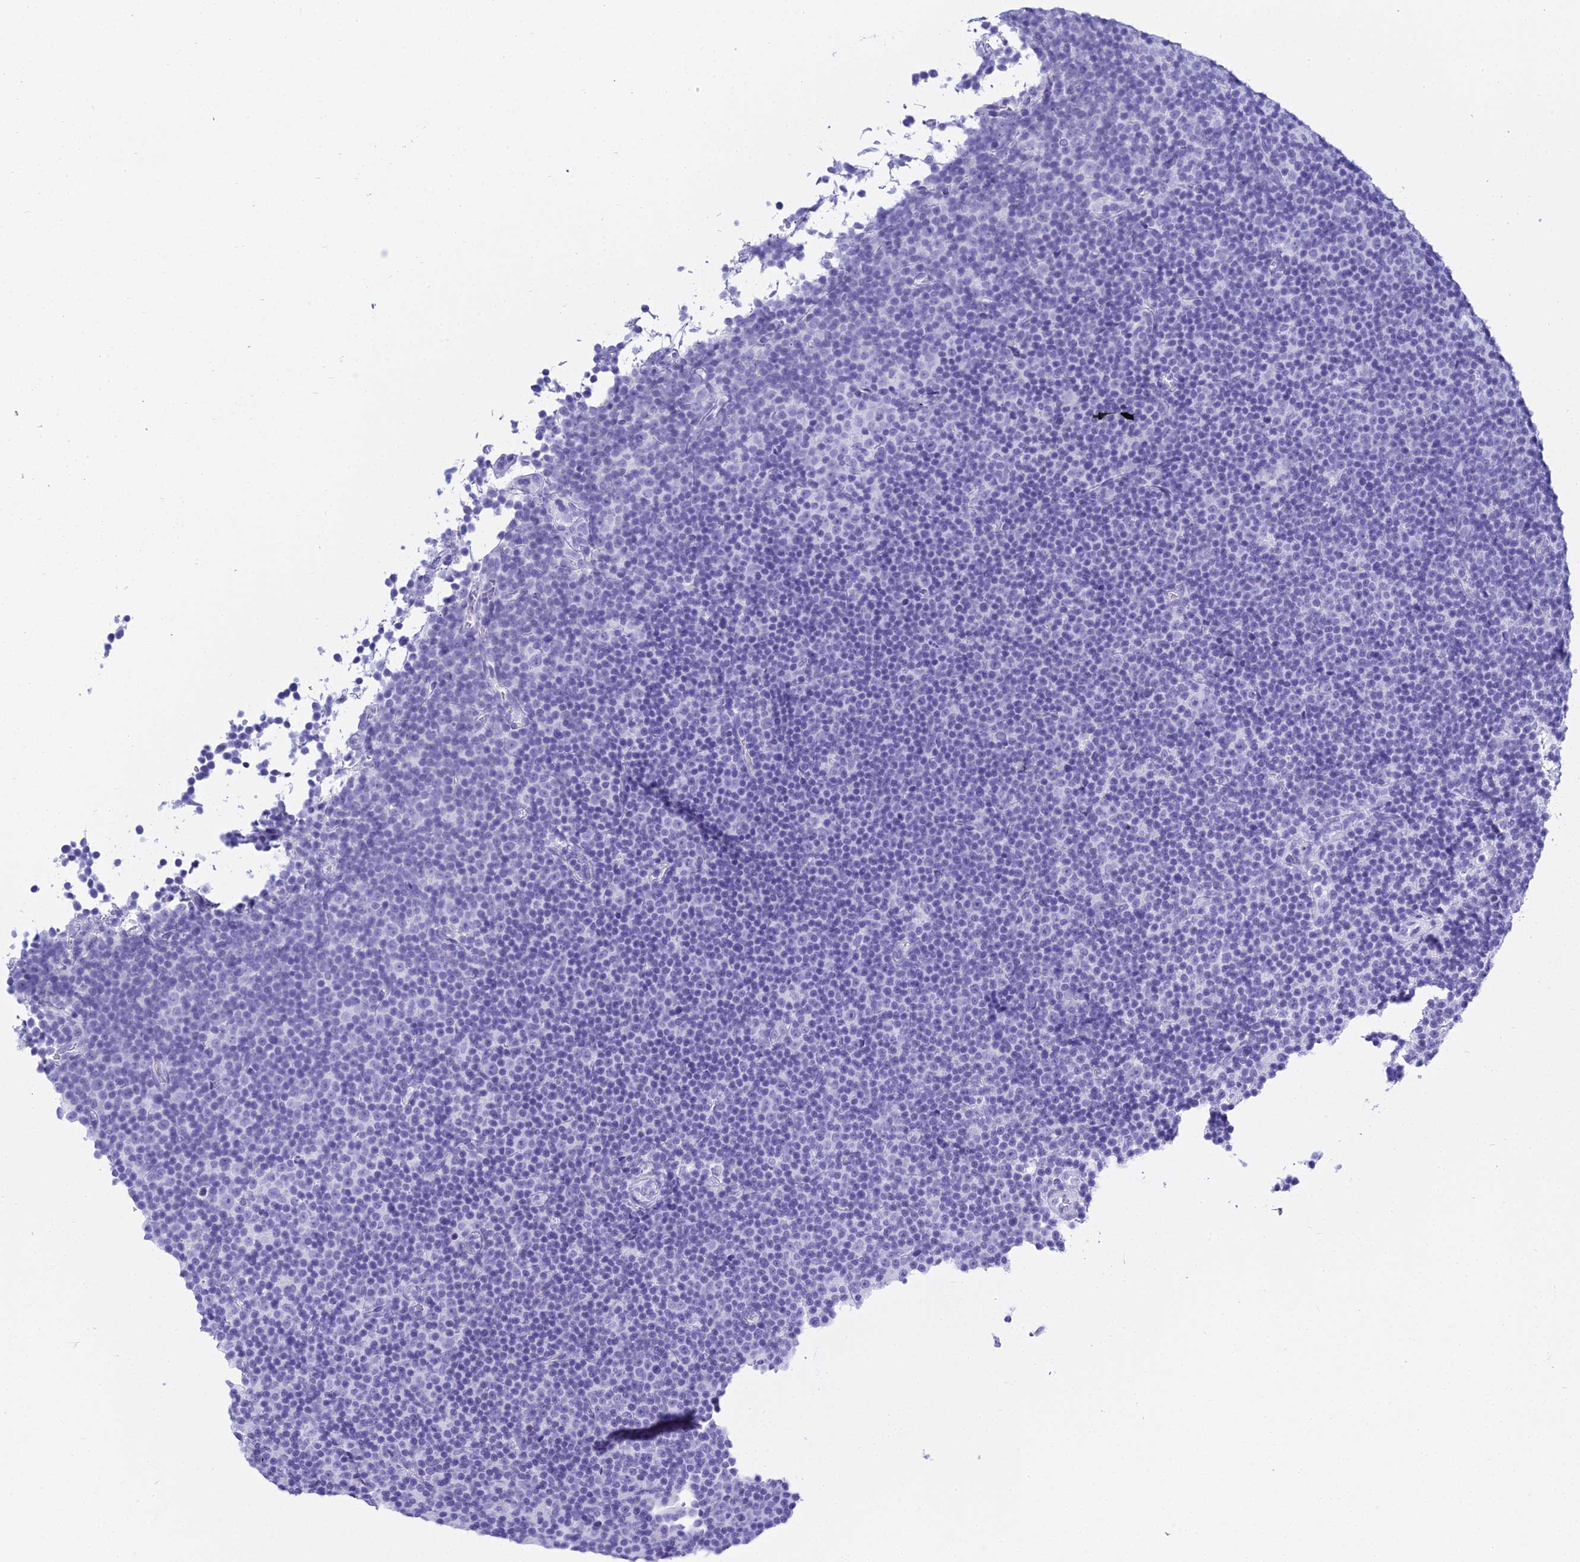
{"staining": {"intensity": "negative", "quantity": "none", "location": "none"}, "tissue": "lymphoma", "cell_type": "Tumor cells", "image_type": "cancer", "snomed": [{"axis": "morphology", "description": "Malignant lymphoma, non-Hodgkin's type, Low grade"}, {"axis": "topography", "description": "Lymph node"}], "caption": "The image displays no staining of tumor cells in lymphoma. The staining is performed using DAB (3,3'-diaminobenzidine) brown chromogen with nuclei counter-stained in using hematoxylin.", "gene": "PATE4", "patient": {"sex": "female", "age": 67}}